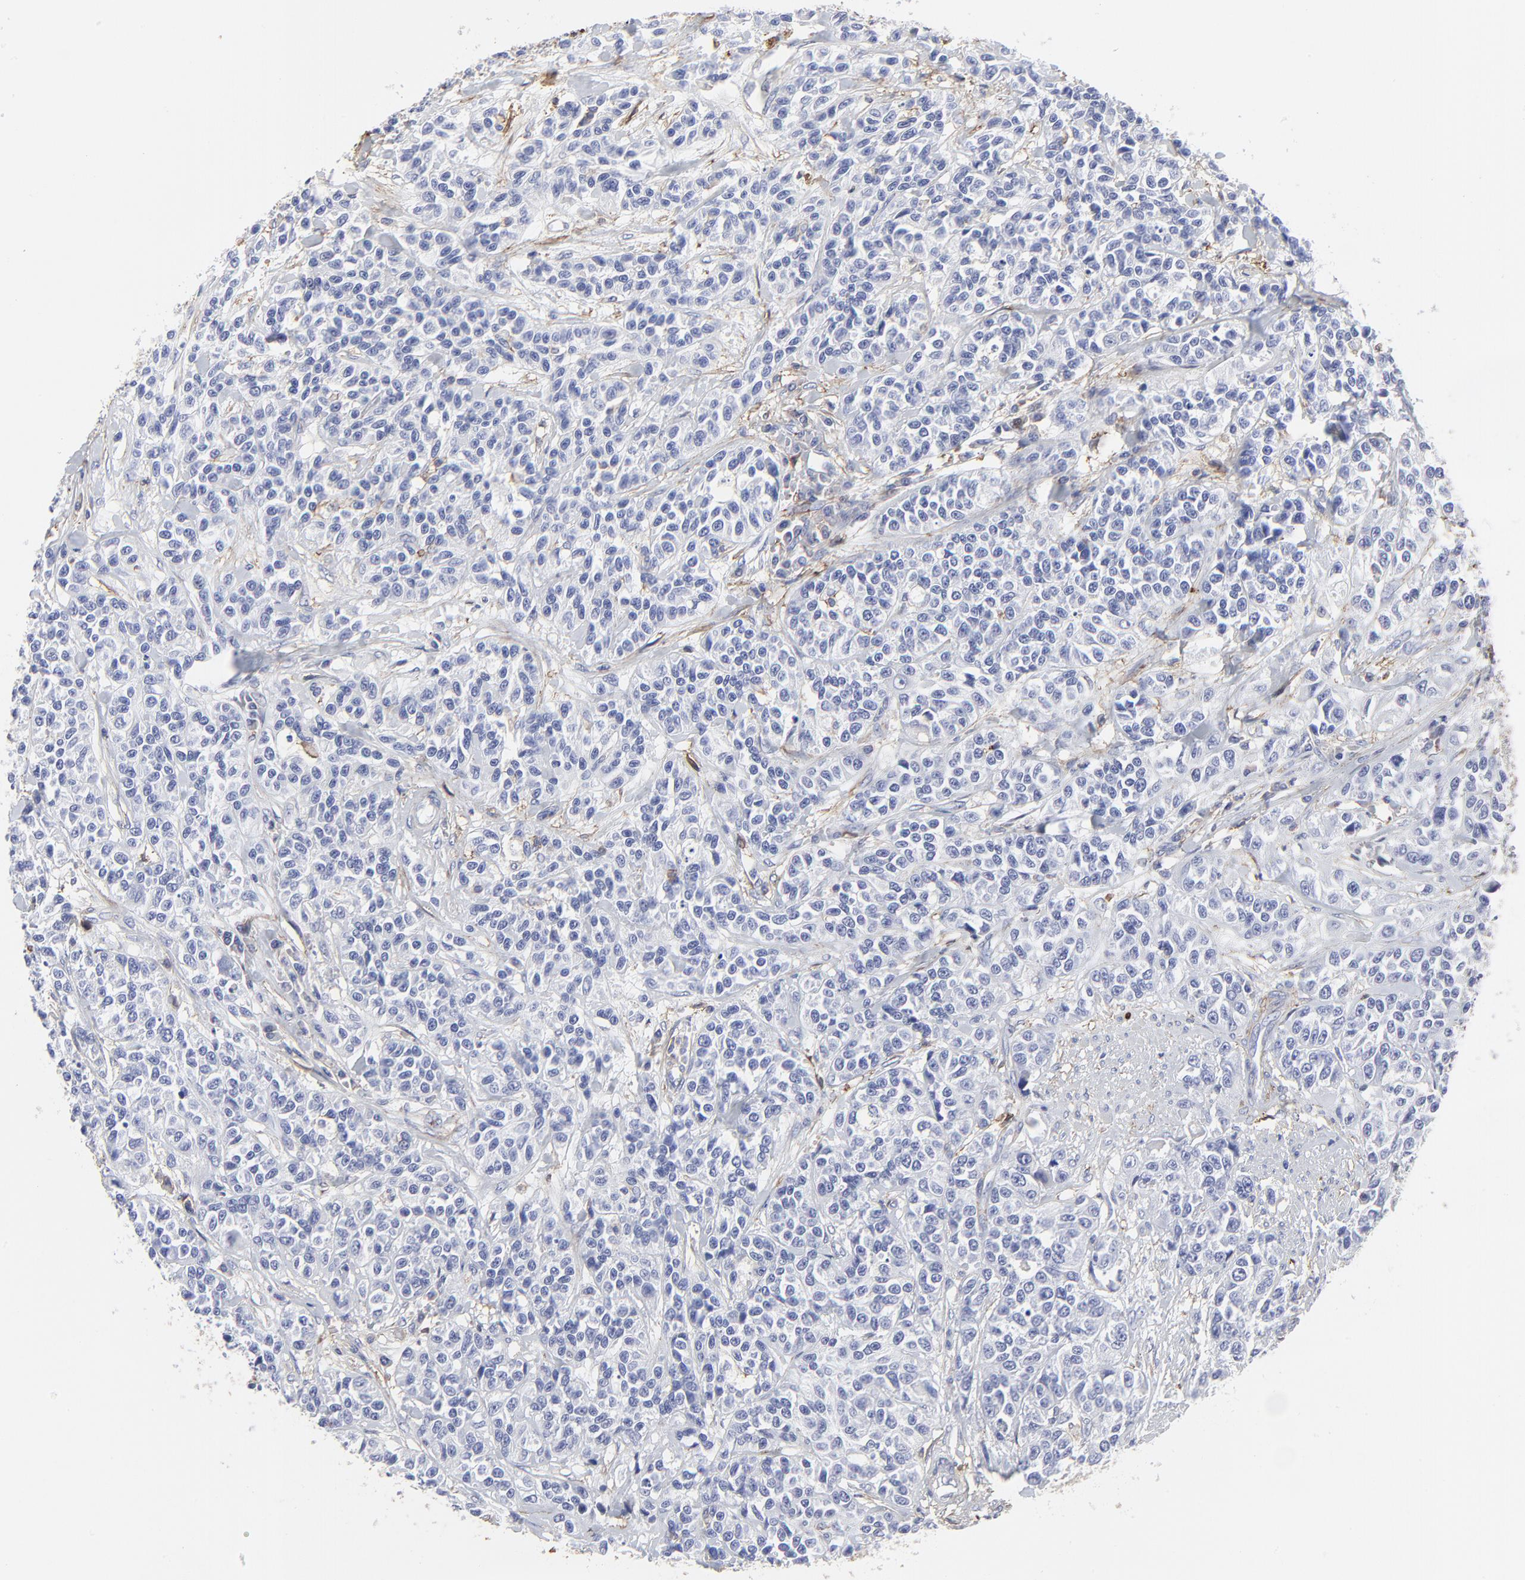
{"staining": {"intensity": "negative", "quantity": "none", "location": "none"}, "tissue": "urothelial cancer", "cell_type": "Tumor cells", "image_type": "cancer", "snomed": [{"axis": "morphology", "description": "Urothelial carcinoma, High grade"}, {"axis": "topography", "description": "Urinary bladder"}], "caption": "IHC photomicrograph of human urothelial cancer stained for a protein (brown), which shows no staining in tumor cells.", "gene": "ANXA6", "patient": {"sex": "female", "age": 81}}